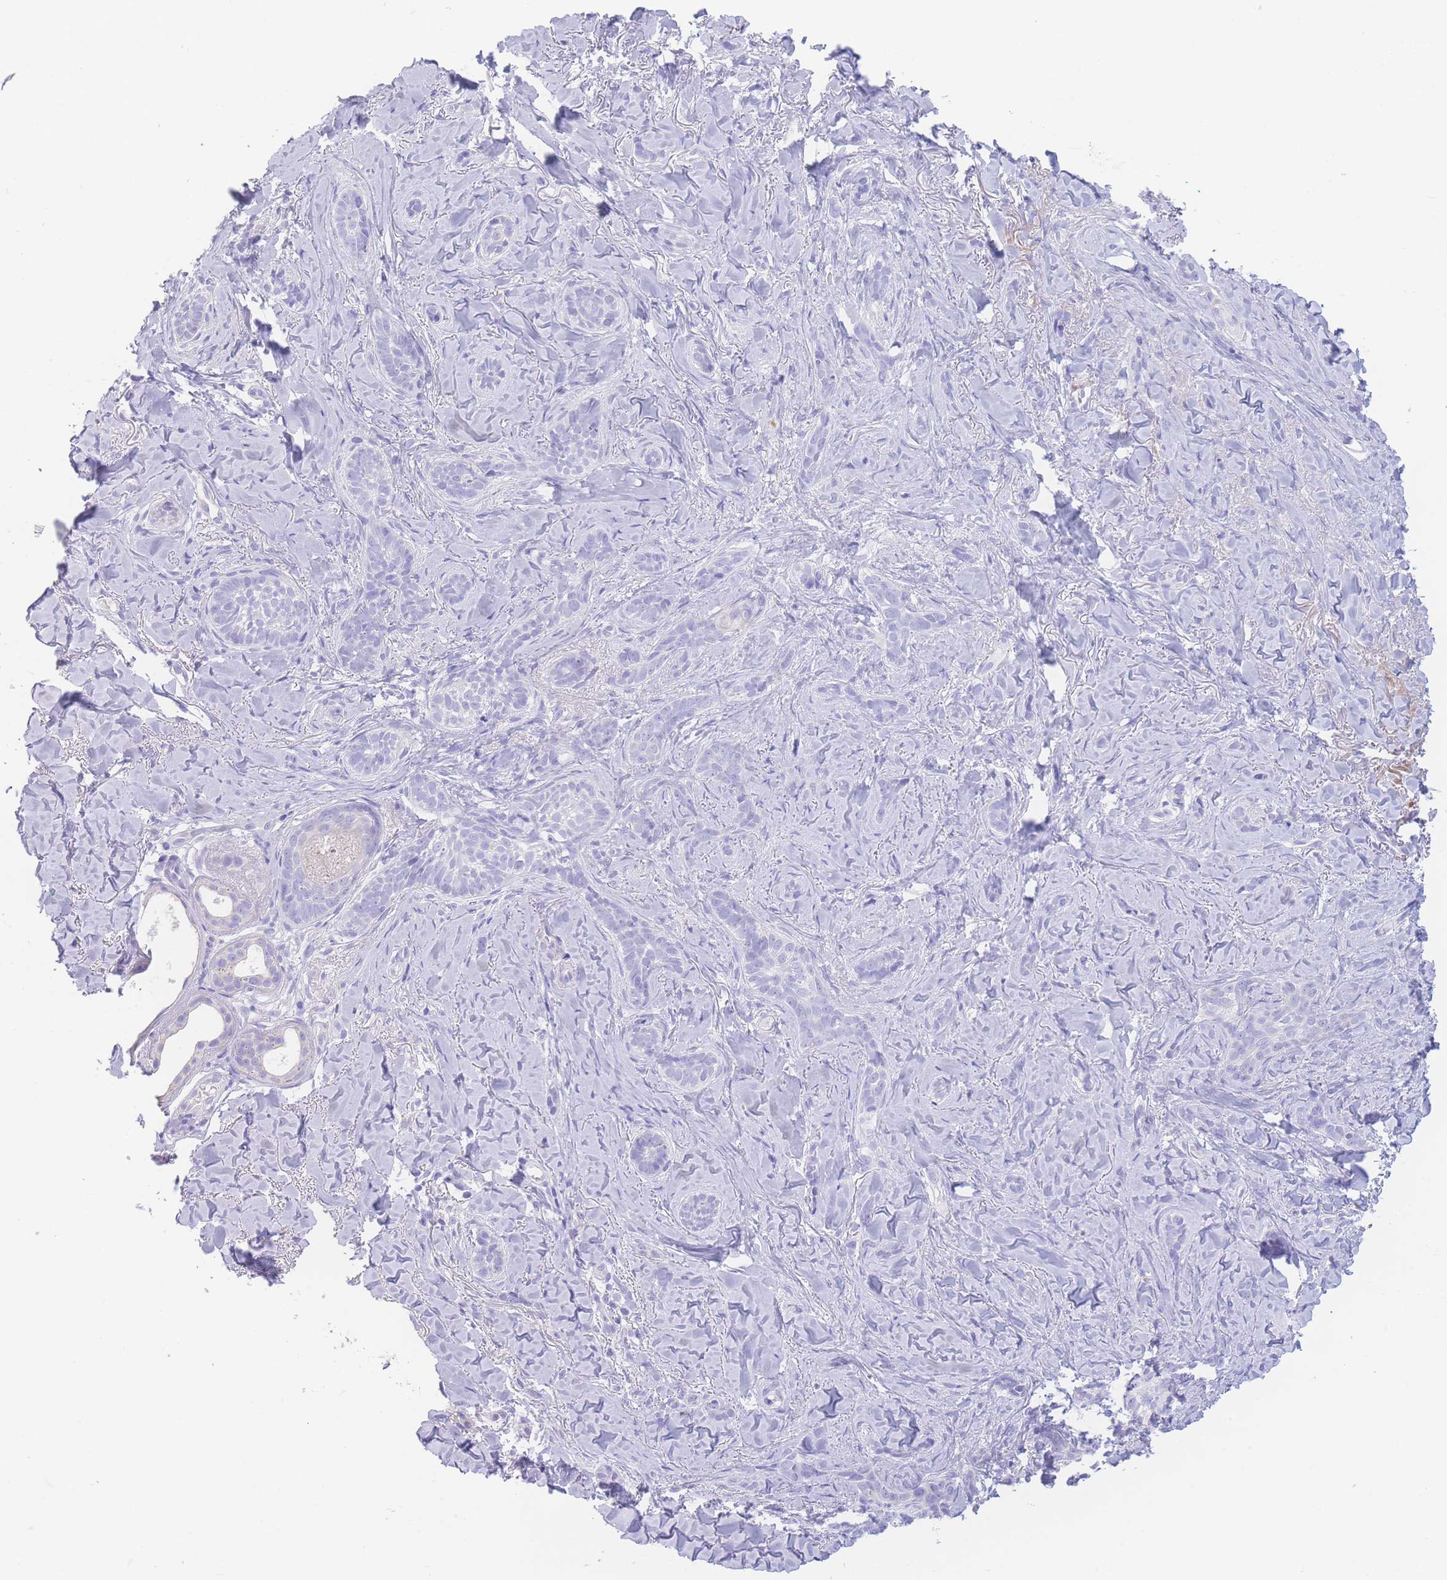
{"staining": {"intensity": "negative", "quantity": "none", "location": "none"}, "tissue": "skin cancer", "cell_type": "Tumor cells", "image_type": "cancer", "snomed": [{"axis": "morphology", "description": "Basal cell carcinoma"}, {"axis": "topography", "description": "Skin"}], "caption": "The IHC photomicrograph has no significant staining in tumor cells of skin basal cell carcinoma tissue.", "gene": "NBEAL1", "patient": {"sex": "female", "age": 55}}